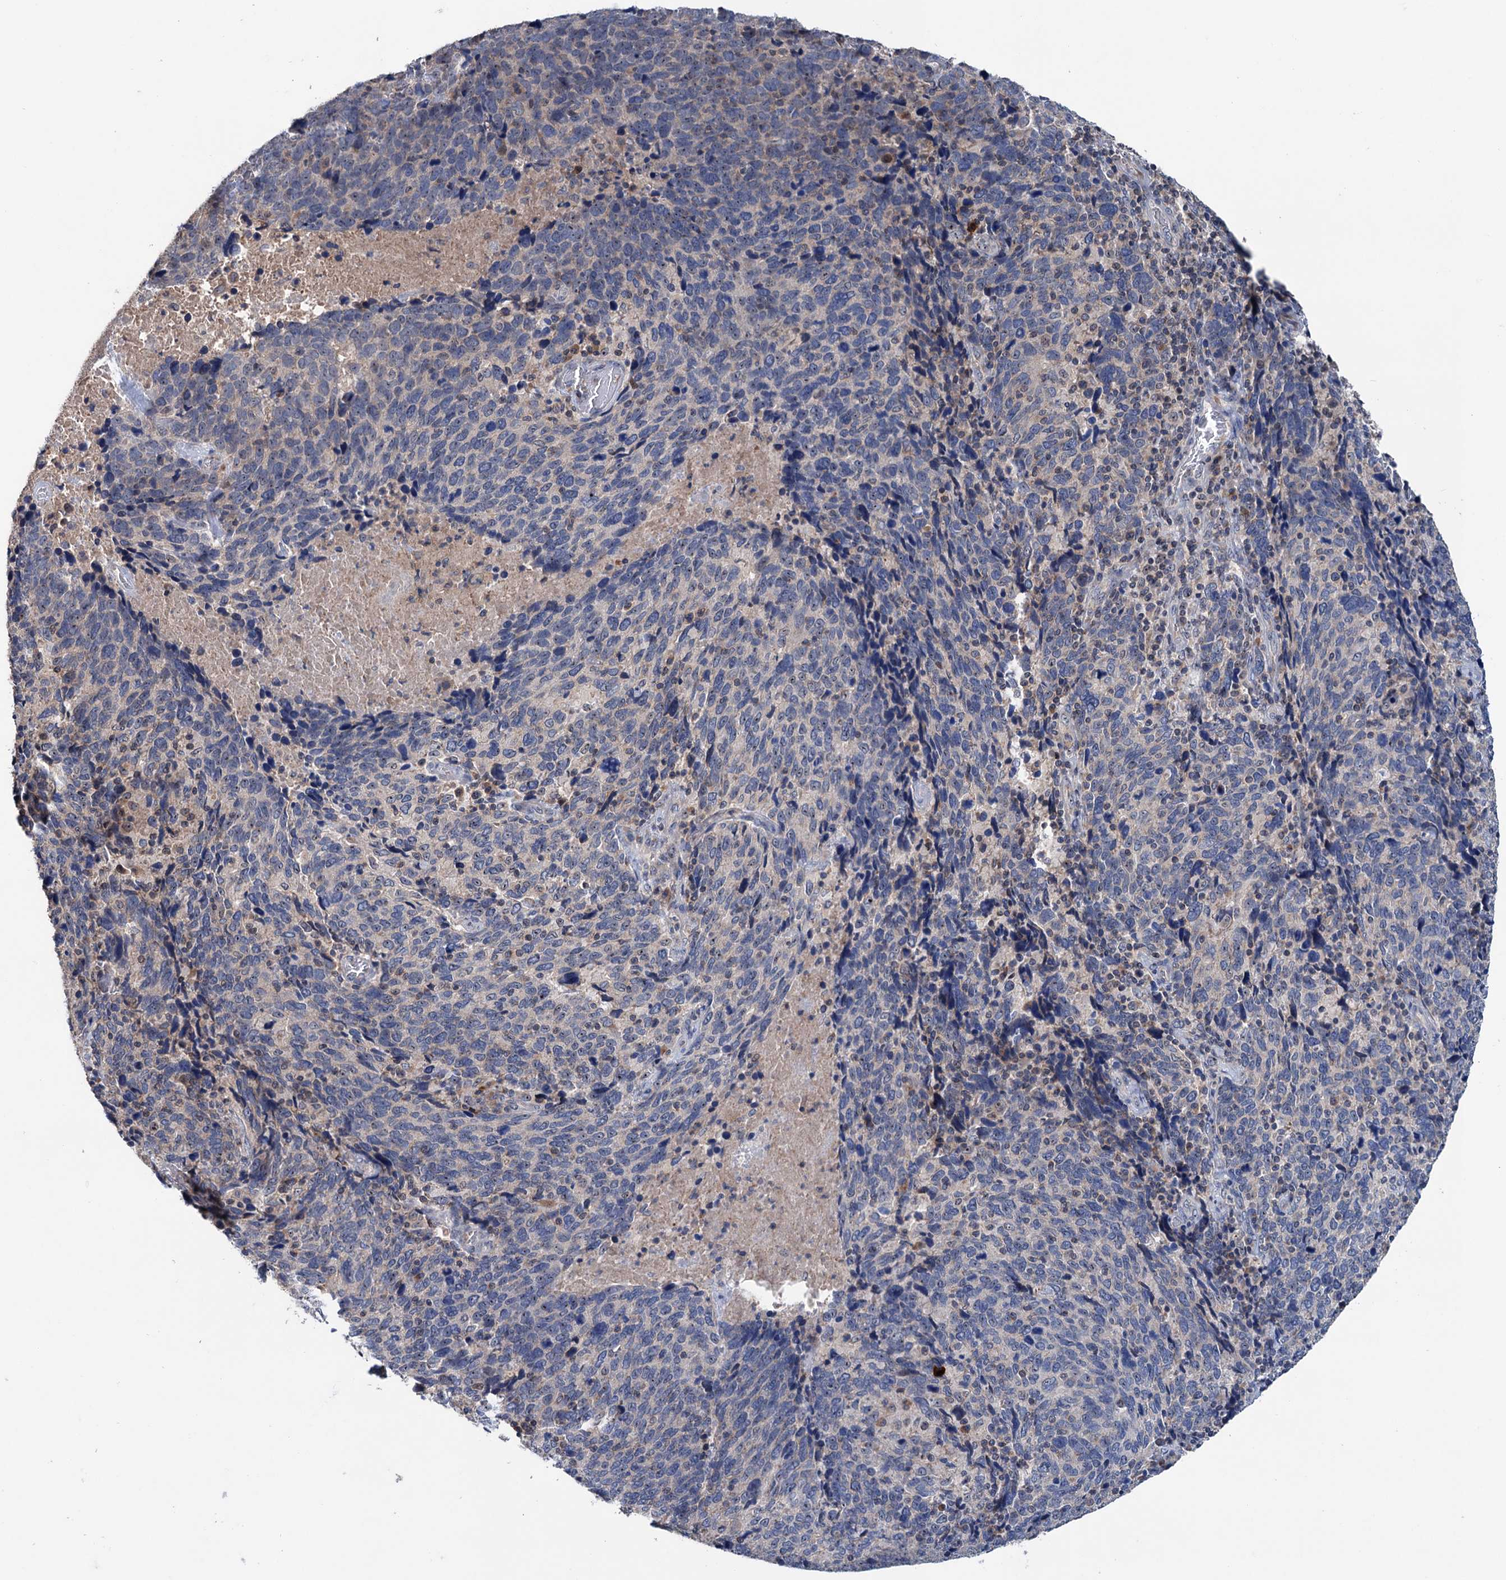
{"staining": {"intensity": "negative", "quantity": "none", "location": "none"}, "tissue": "cervical cancer", "cell_type": "Tumor cells", "image_type": "cancer", "snomed": [{"axis": "morphology", "description": "Squamous cell carcinoma, NOS"}, {"axis": "topography", "description": "Cervix"}], "caption": "A photomicrograph of human squamous cell carcinoma (cervical) is negative for staining in tumor cells.", "gene": "HTR3B", "patient": {"sex": "female", "age": 41}}